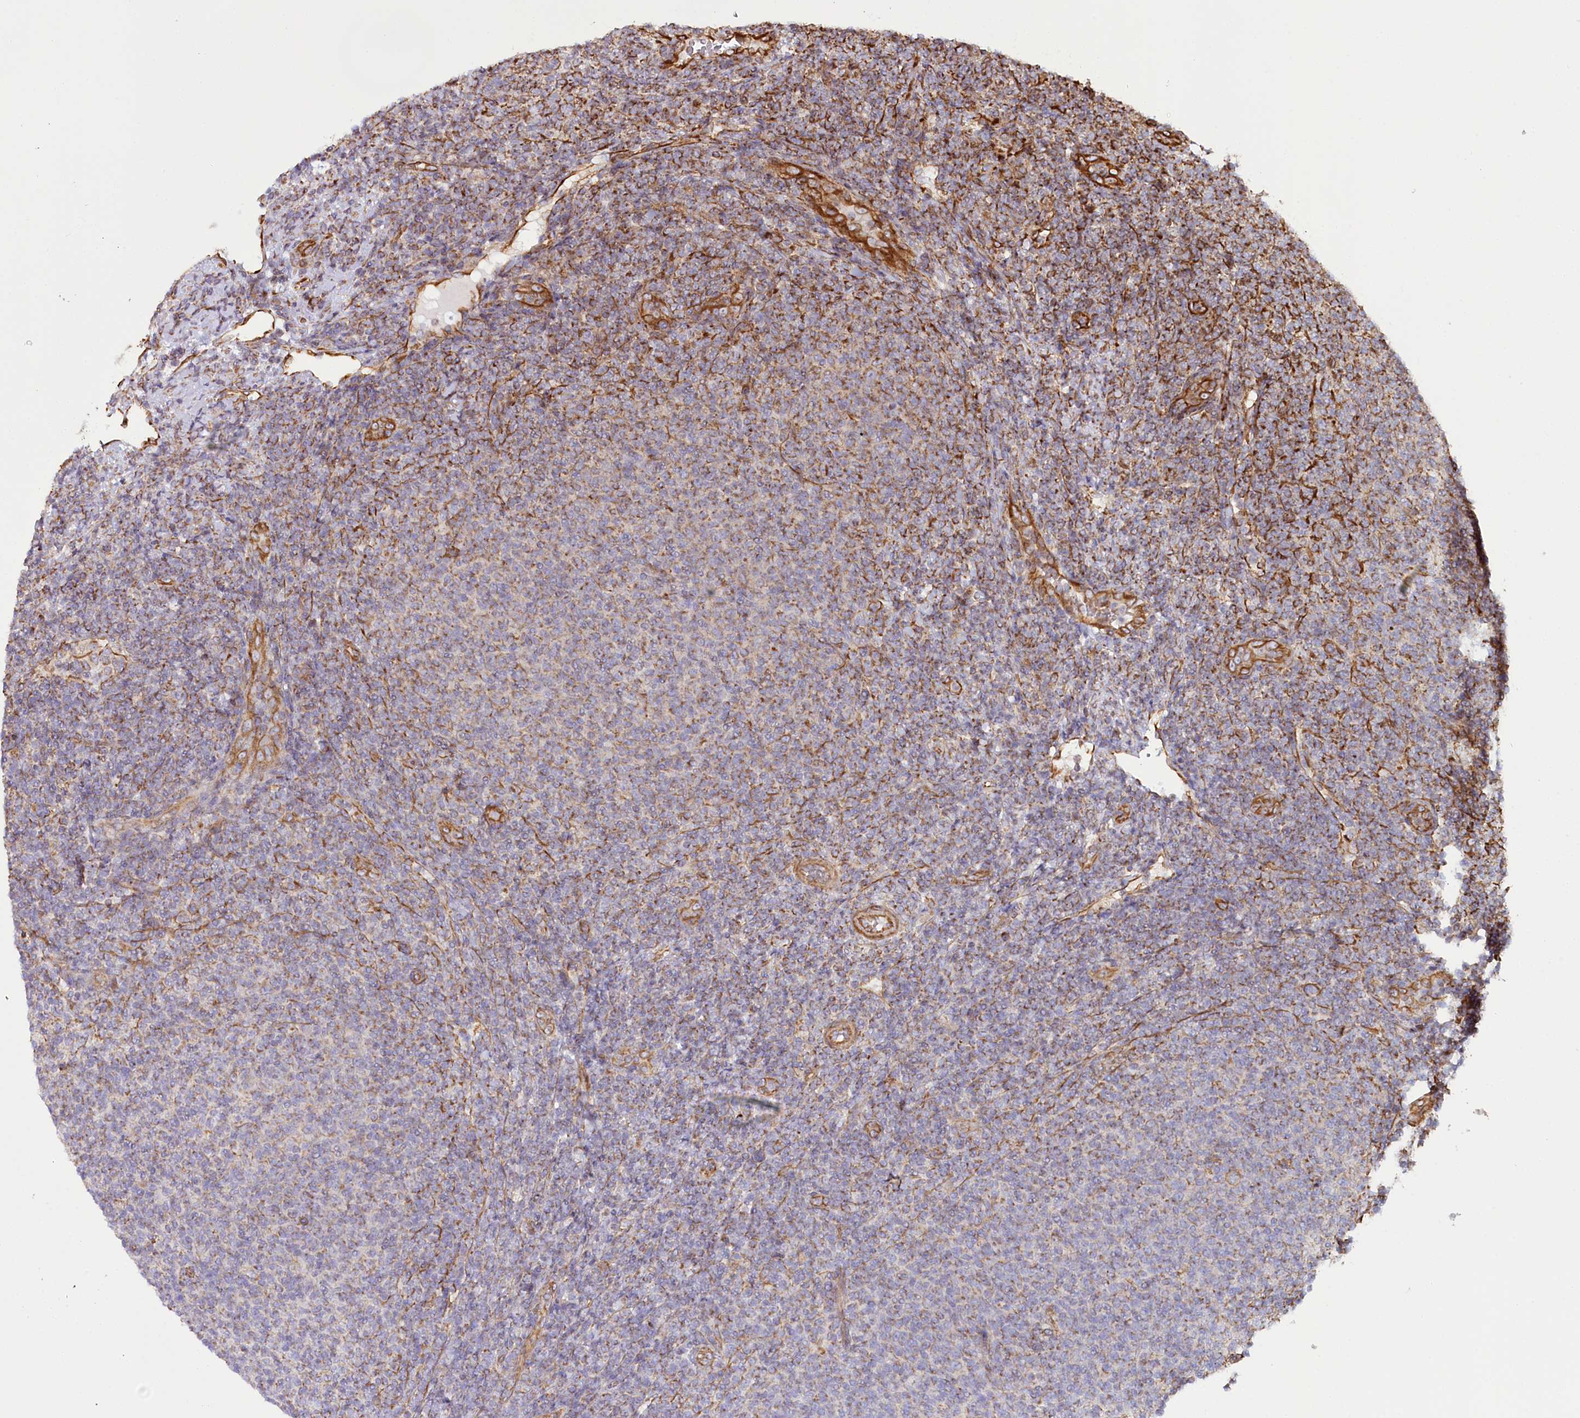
{"staining": {"intensity": "moderate", "quantity": "25%-75%", "location": "cytoplasmic/membranous"}, "tissue": "lymphoma", "cell_type": "Tumor cells", "image_type": "cancer", "snomed": [{"axis": "morphology", "description": "Malignant lymphoma, non-Hodgkin's type, Low grade"}, {"axis": "topography", "description": "Lymph node"}], "caption": "Immunohistochemistry (IHC) image of neoplastic tissue: human lymphoma stained using IHC shows medium levels of moderate protein expression localized specifically in the cytoplasmic/membranous of tumor cells, appearing as a cytoplasmic/membranous brown color.", "gene": "THUMPD3", "patient": {"sex": "male", "age": 66}}